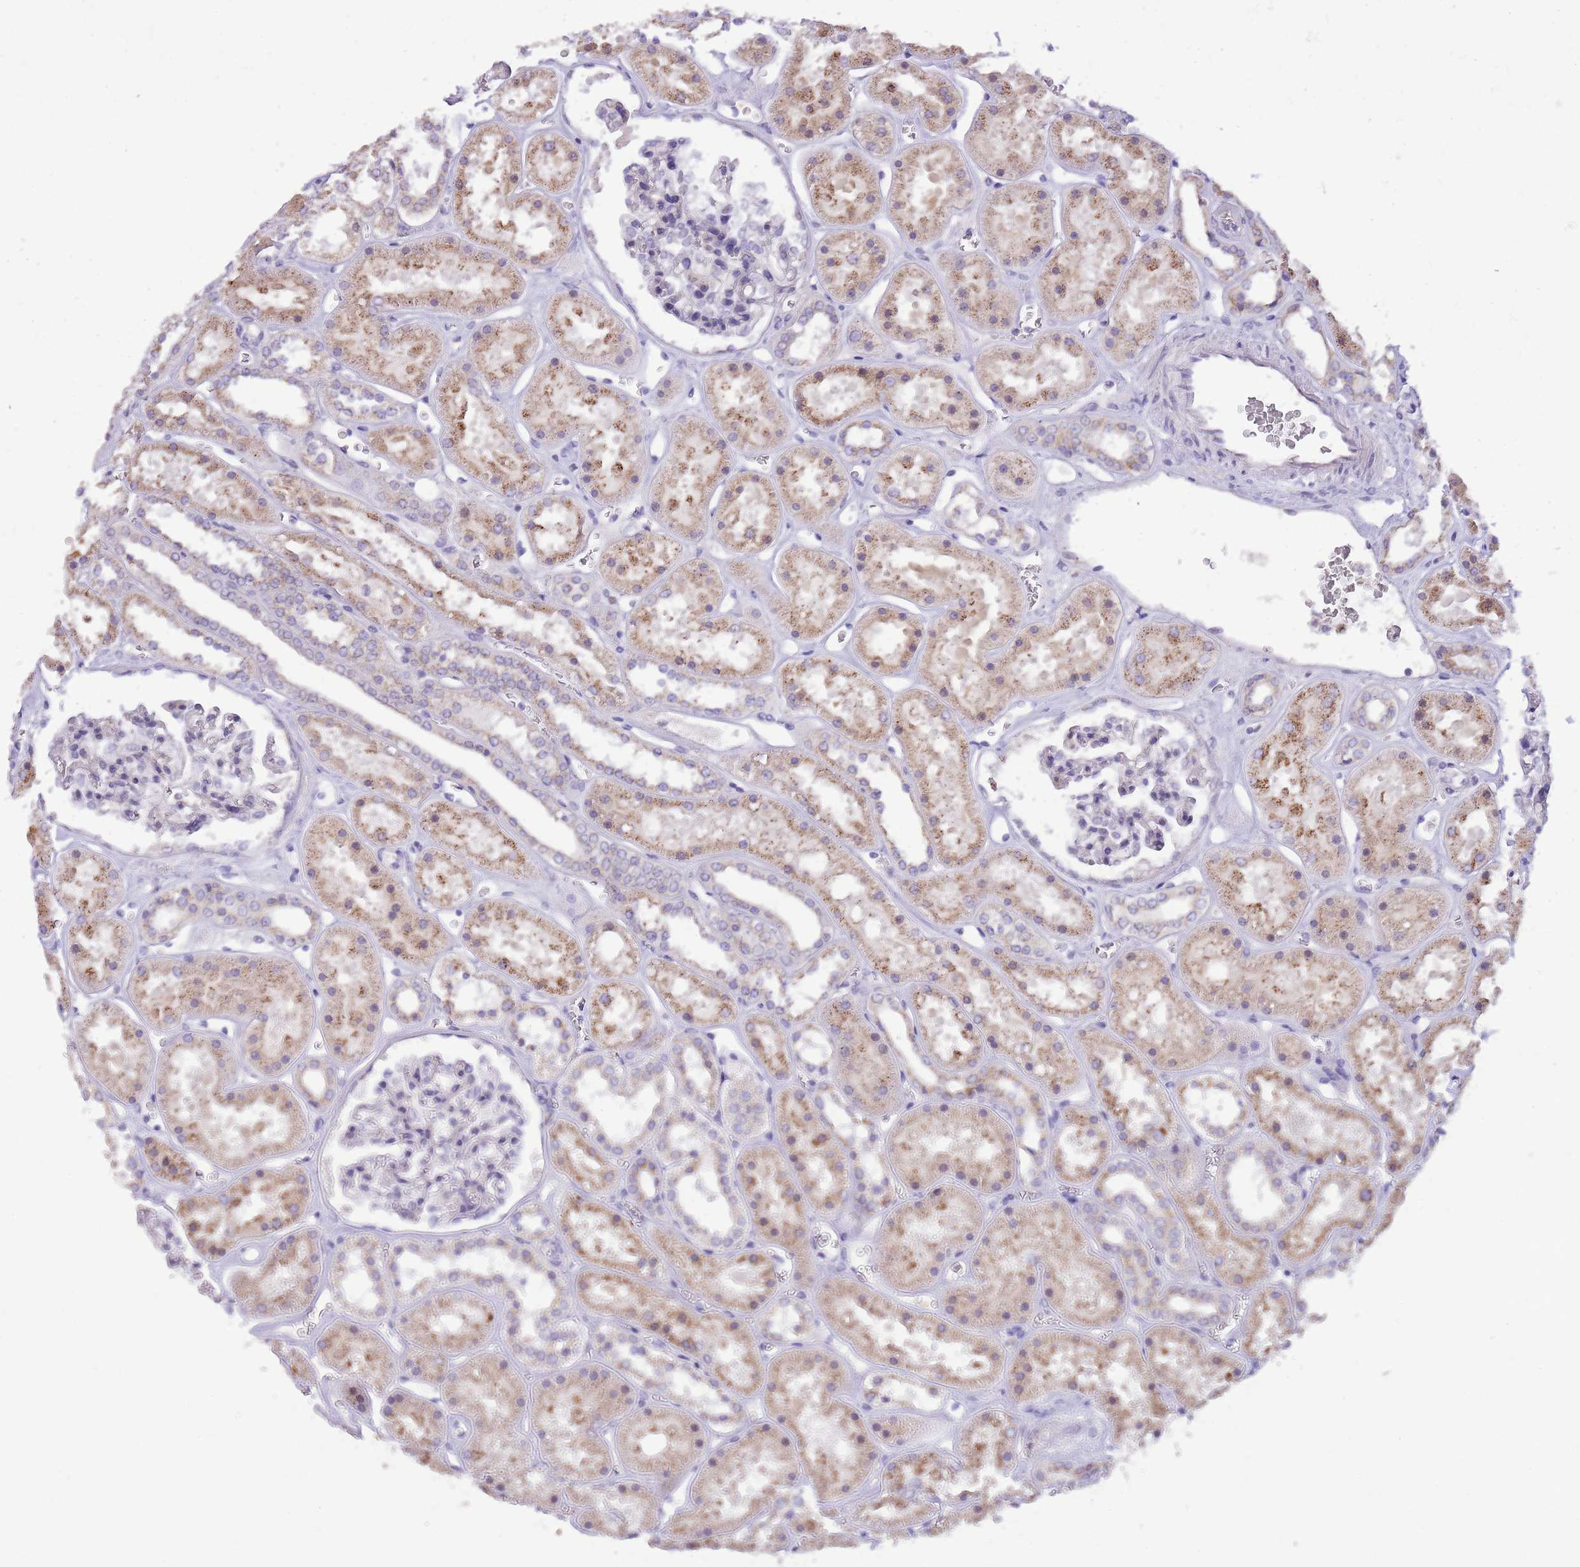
{"staining": {"intensity": "negative", "quantity": "none", "location": "none"}, "tissue": "kidney", "cell_type": "Cells in glomeruli", "image_type": "normal", "snomed": [{"axis": "morphology", "description": "Normal tissue, NOS"}, {"axis": "topography", "description": "Kidney"}], "caption": "Immunohistochemistry of normal human kidney demonstrates no staining in cells in glomeruli. Nuclei are stained in blue.", "gene": "PCNX1", "patient": {"sex": "female", "age": 41}}